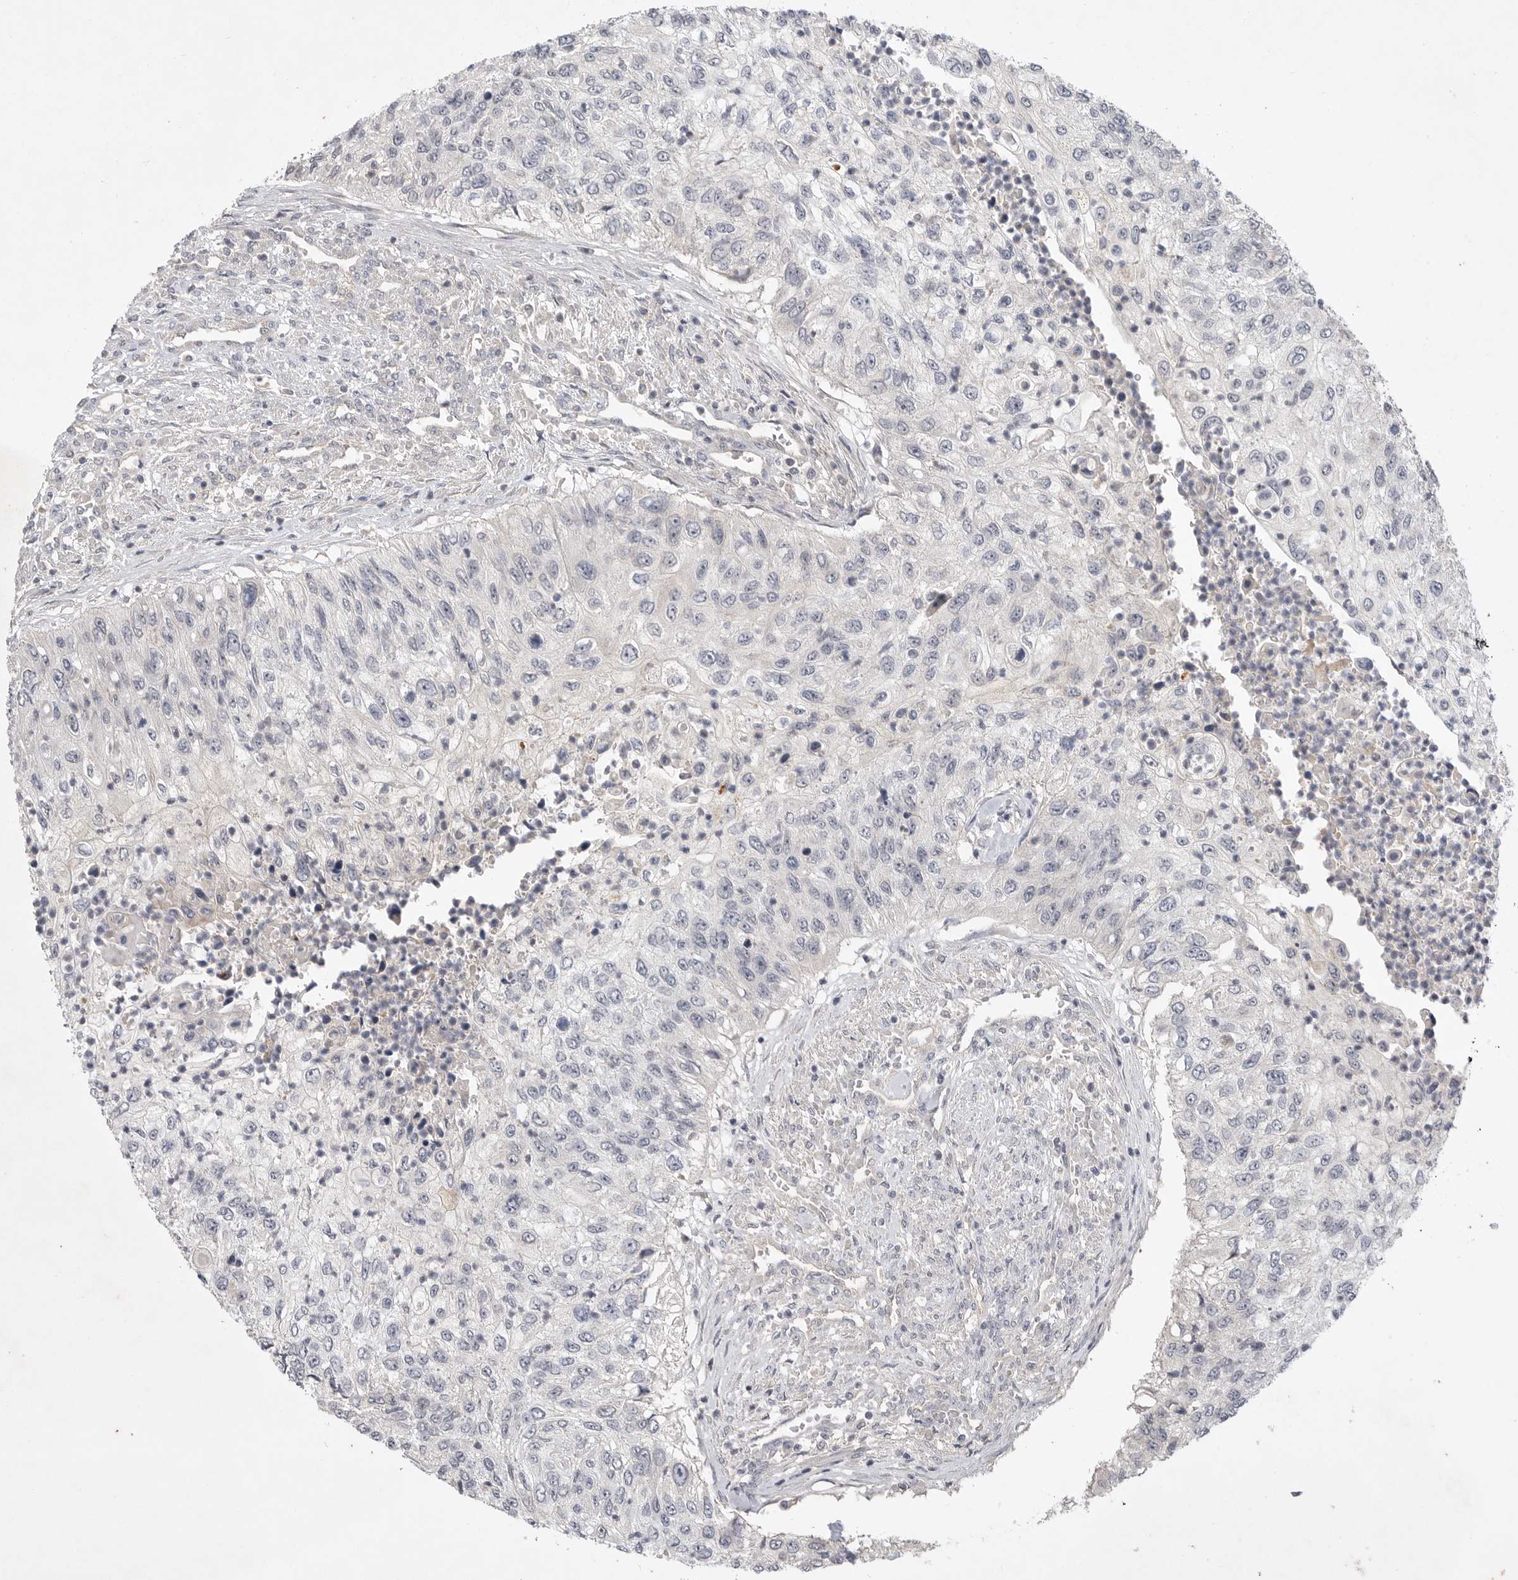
{"staining": {"intensity": "negative", "quantity": "none", "location": "none"}, "tissue": "urothelial cancer", "cell_type": "Tumor cells", "image_type": "cancer", "snomed": [{"axis": "morphology", "description": "Urothelial carcinoma, High grade"}, {"axis": "topography", "description": "Urinary bladder"}], "caption": "The micrograph reveals no significant expression in tumor cells of high-grade urothelial carcinoma. (DAB (3,3'-diaminobenzidine) IHC with hematoxylin counter stain).", "gene": "ITGAD", "patient": {"sex": "female", "age": 60}}